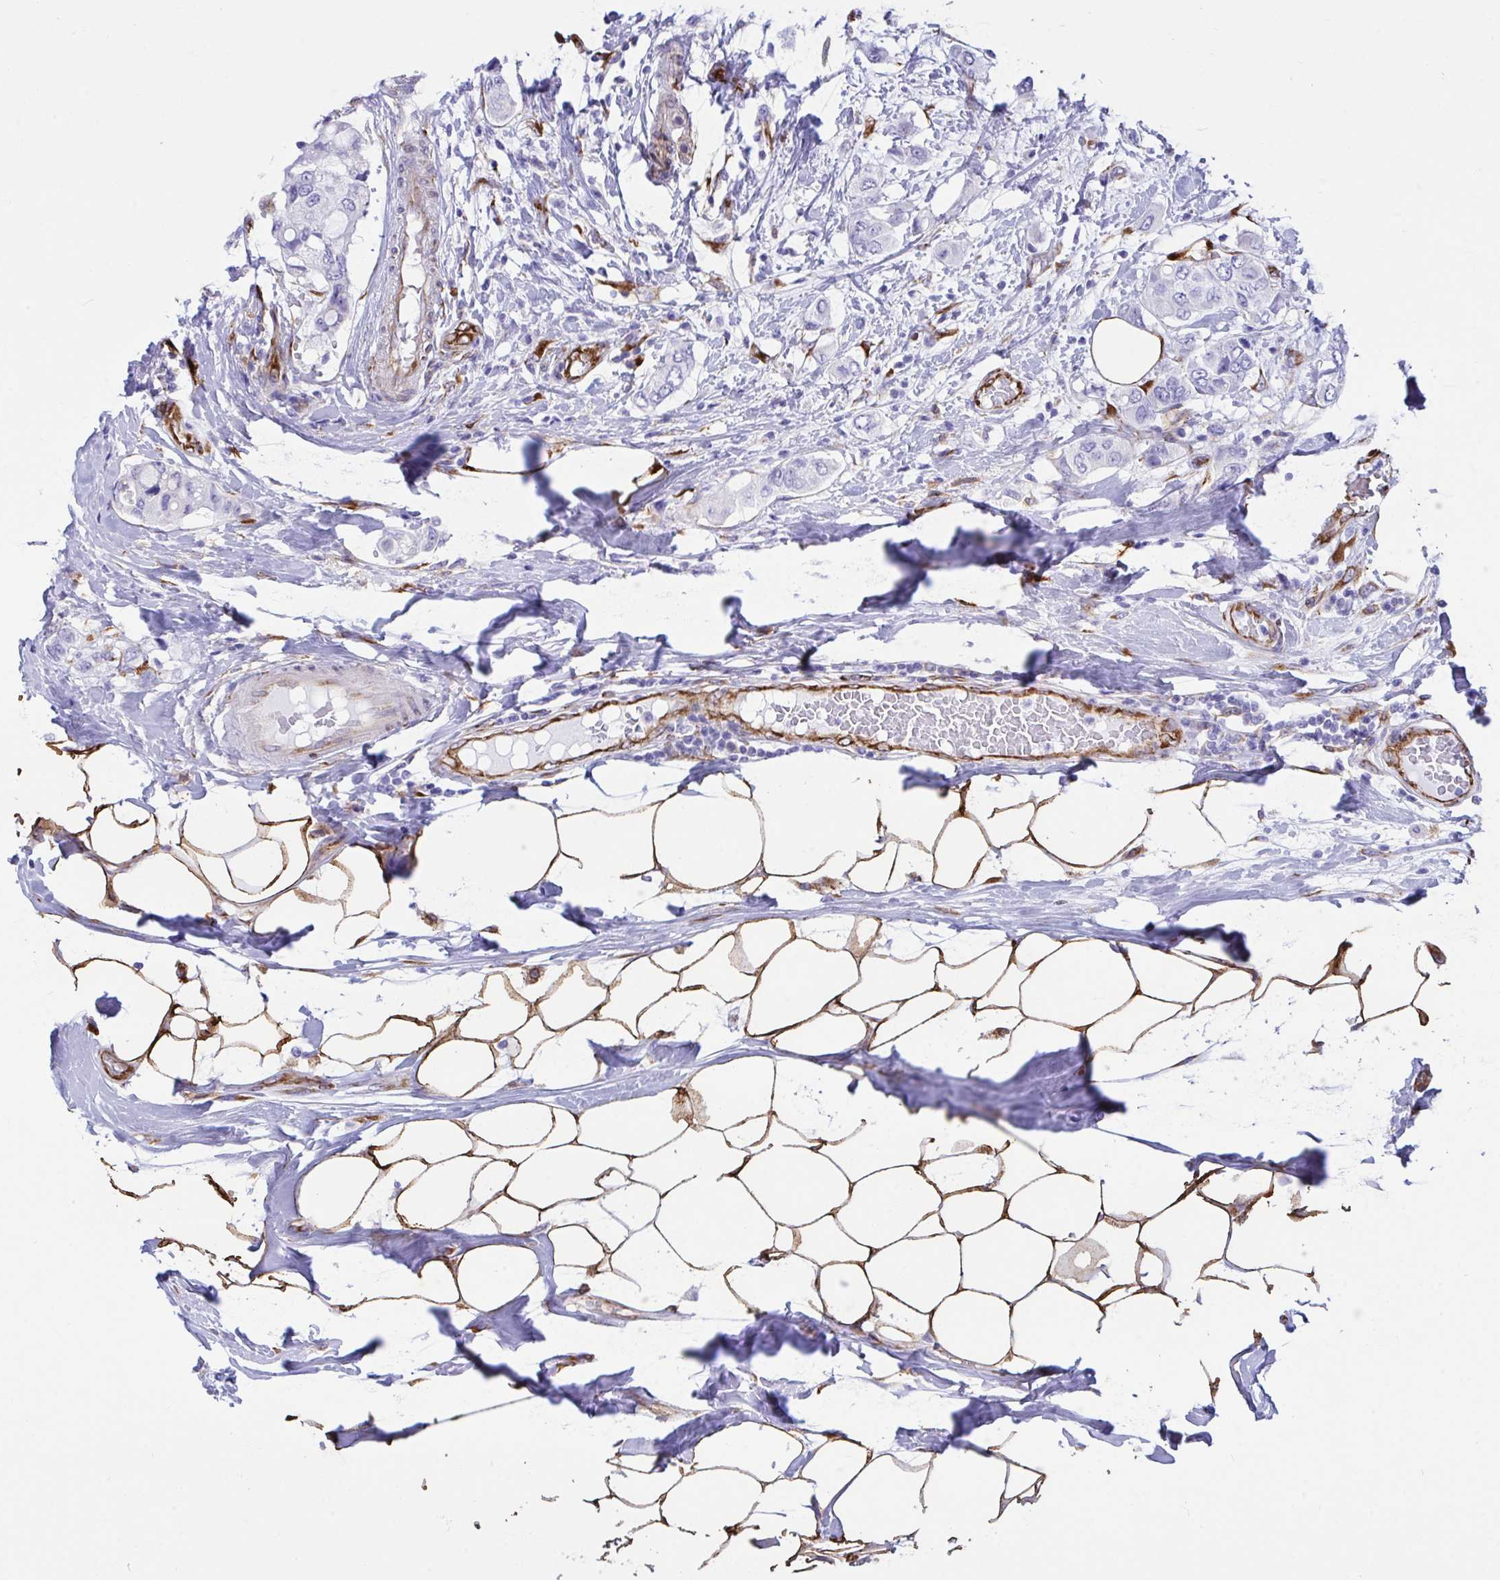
{"staining": {"intensity": "negative", "quantity": "none", "location": "none"}, "tissue": "breast cancer", "cell_type": "Tumor cells", "image_type": "cancer", "snomed": [{"axis": "morphology", "description": "Lobular carcinoma"}, {"axis": "topography", "description": "Breast"}], "caption": "Immunohistochemical staining of human breast cancer demonstrates no significant expression in tumor cells.", "gene": "ASPH", "patient": {"sex": "female", "age": 51}}